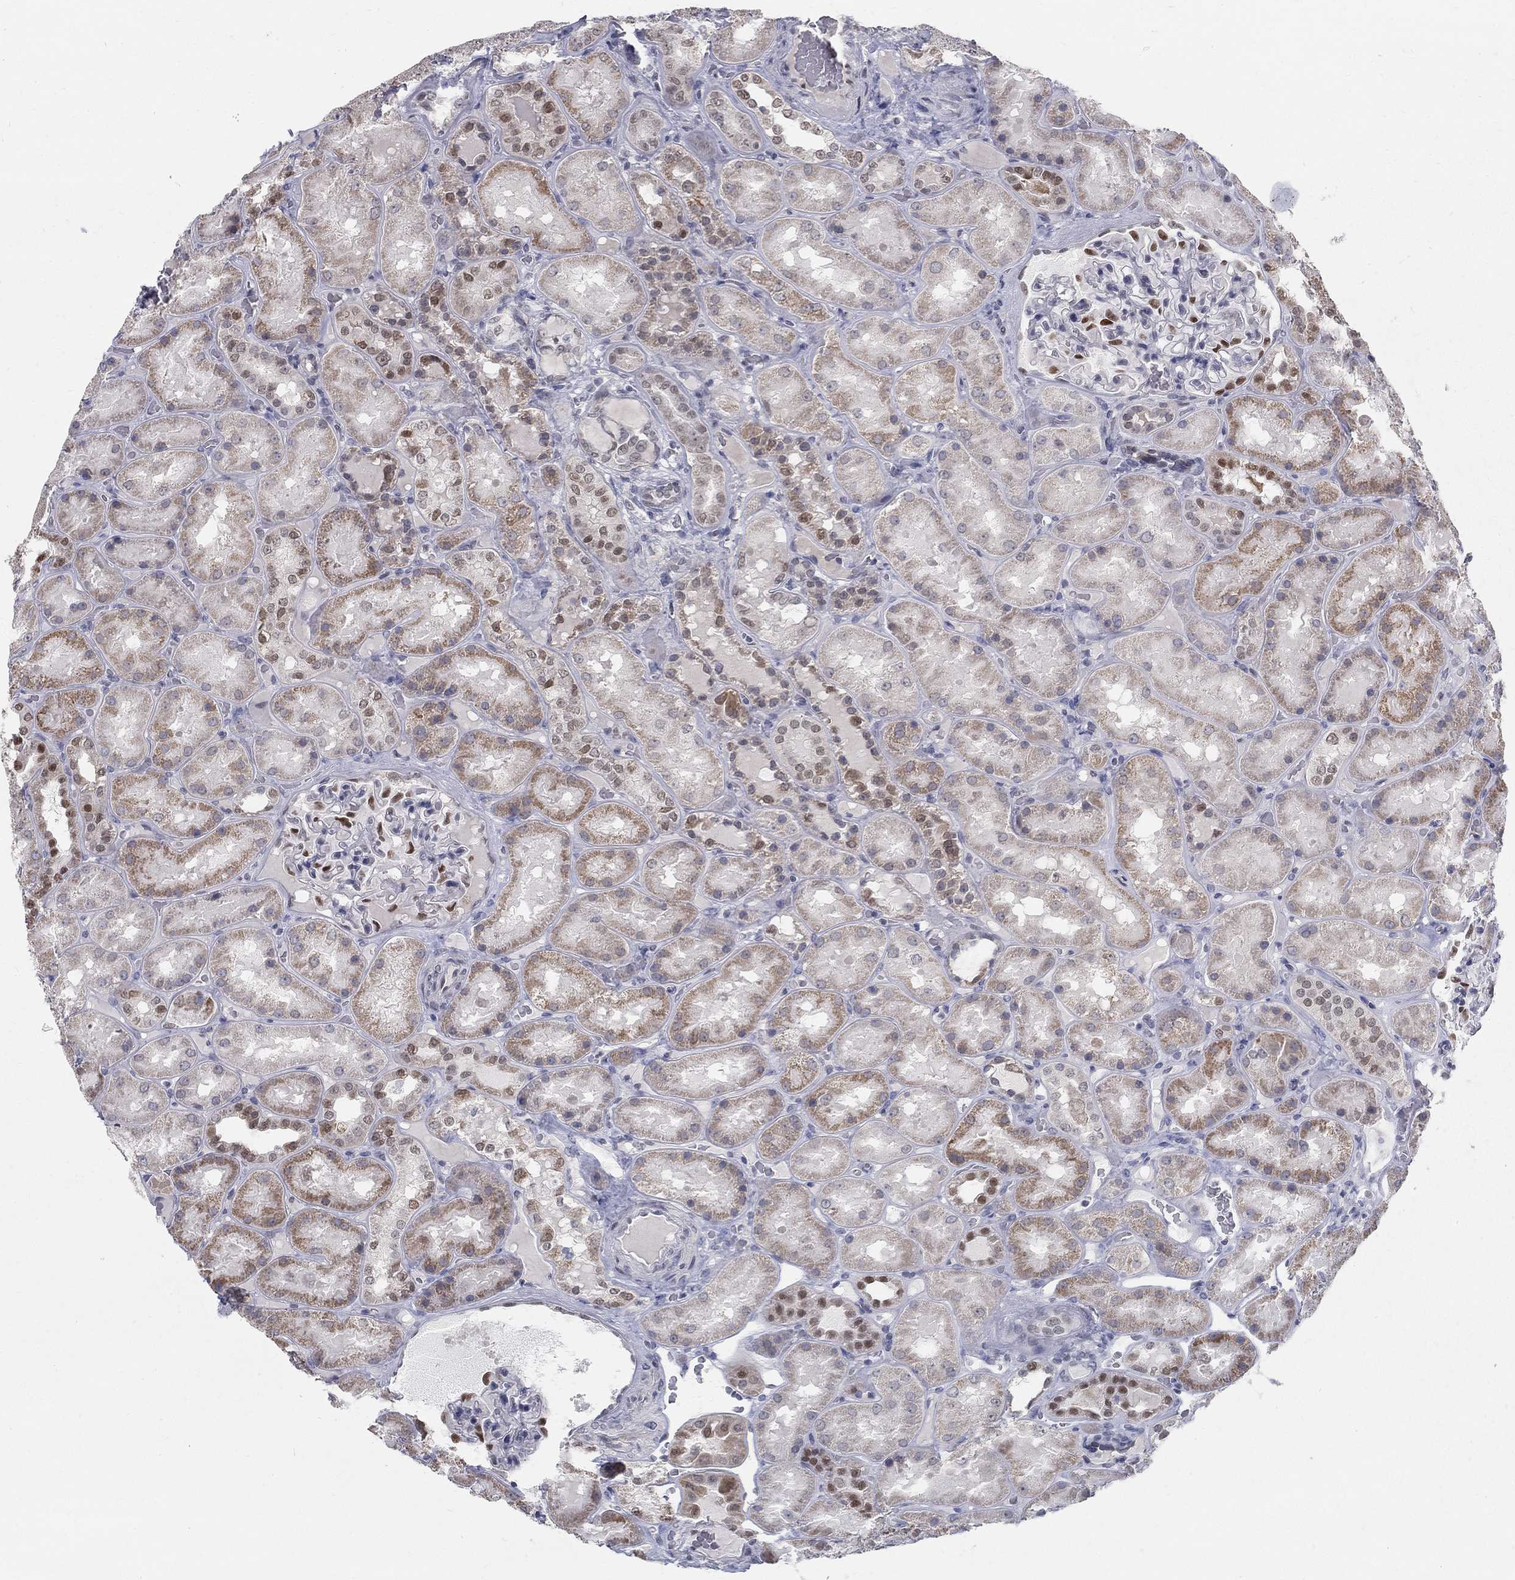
{"staining": {"intensity": "strong", "quantity": "<25%", "location": "nuclear"}, "tissue": "kidney", "cell_type": "Cells in glomeruli", "image_type": "normal", "snomed": [{"axis": "morphology", "description": "Normal tissue, NOS"}, {"axis": "topography", "description": "Kidney"}], "caption": "An image of human kidney stained for a protein reveals strong nuclear brown staining in cells in glomeruli.", "gene": "GCFC2", "patient": {"sex": "male", "age": 73}}